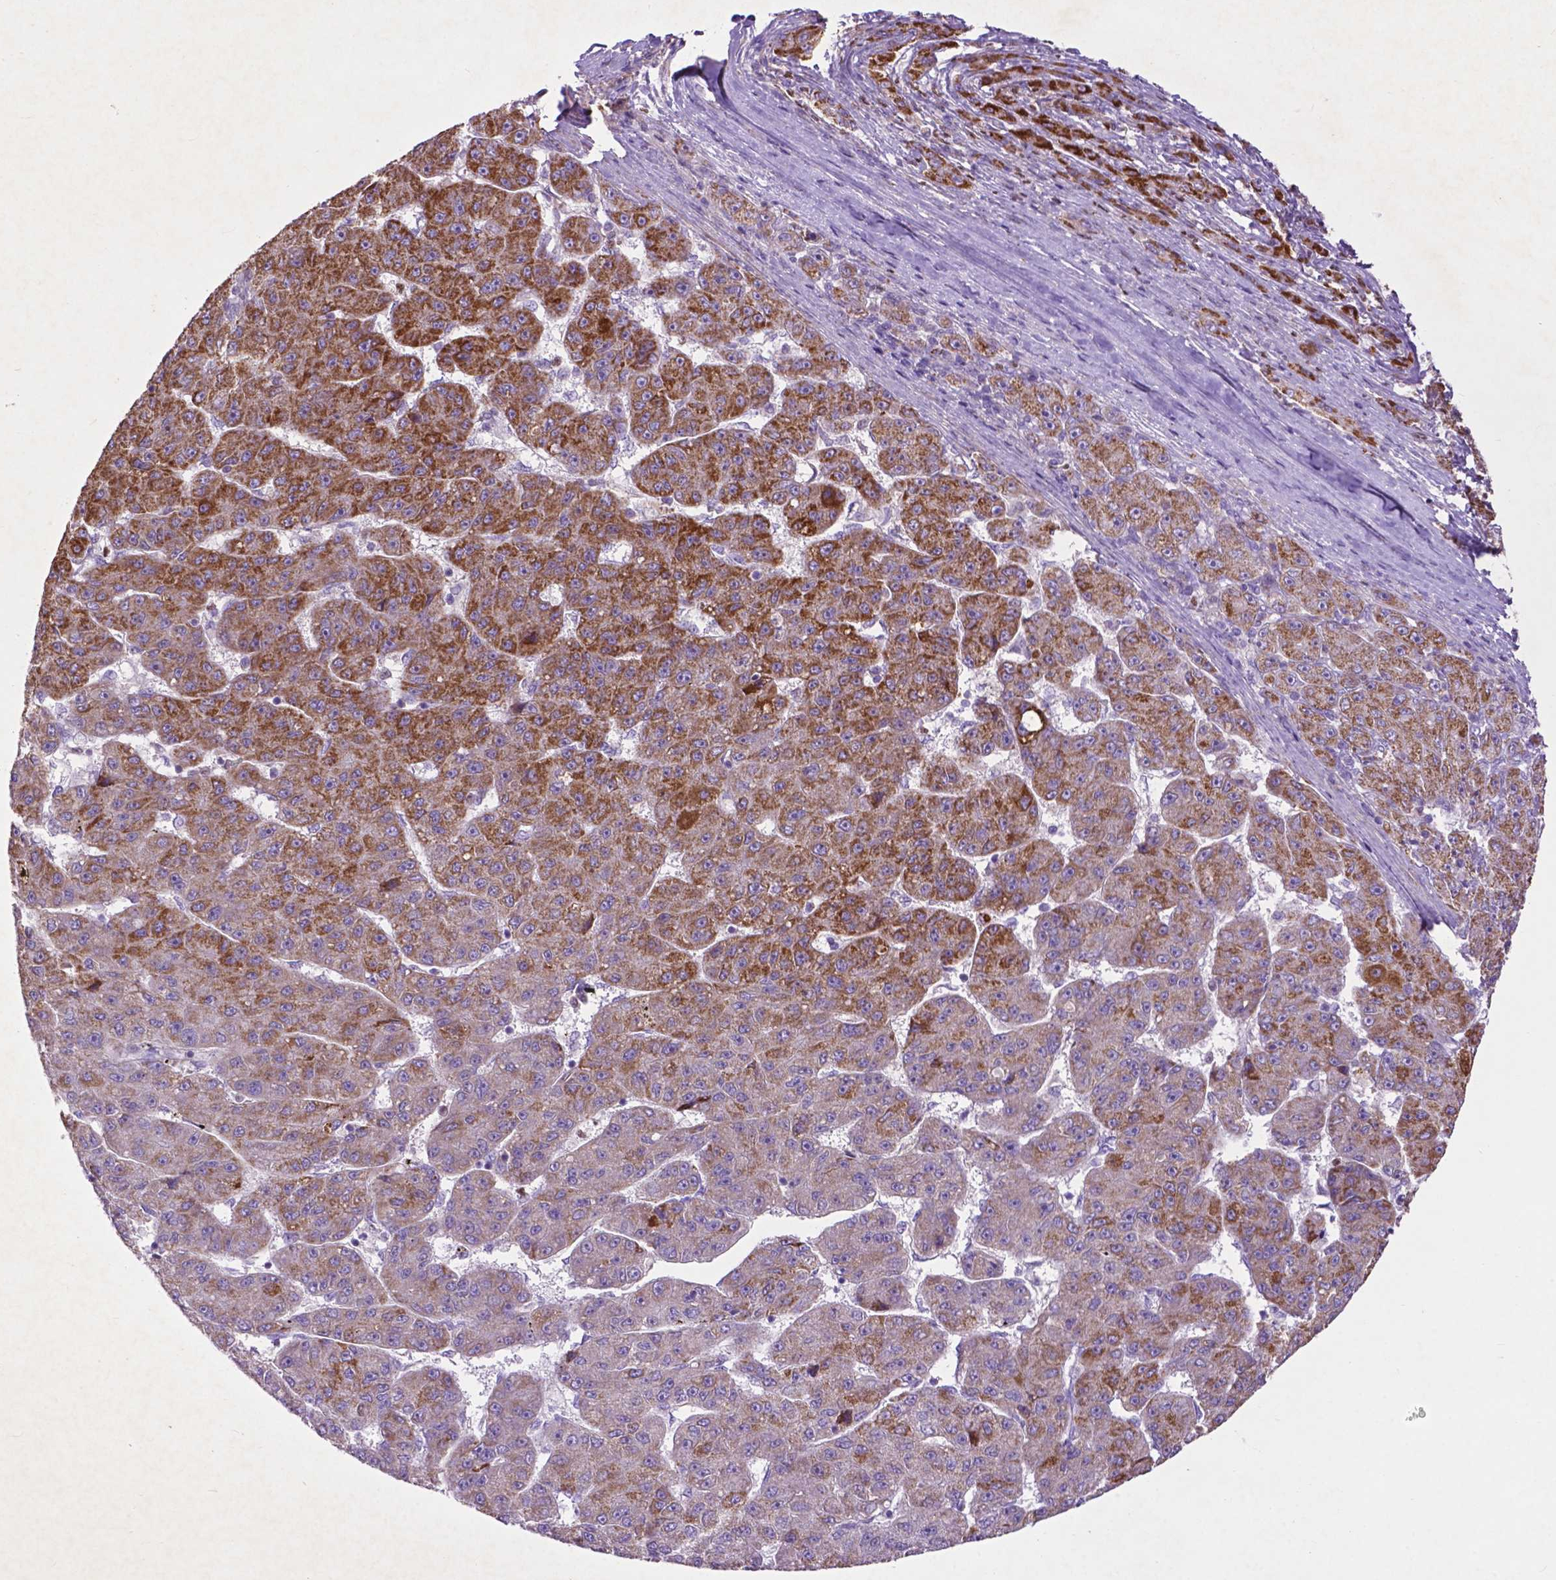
{"staining": {"intensity": "moderate", "quantity": "25%-75%", "location": "cytoplasmic/membranous"}, "tissue": "liver cancer", "cell_type": "Tumor cells", "image_type": "cancer", "snomed": [{"axis": "morphology", "description": "Carcinoma, Hepatocellular, NOS"}, {"axis": "topography", "description": "Liver"}], "caption": "Hepatocellular carcinoma (liver) stained with a brown dye reveals moderate cytoplasmic/membranous positive positivity in about 25%-75% of tumor cells.", "gene": "THEGL", "patient": {"sex": "male", "age": 67}}